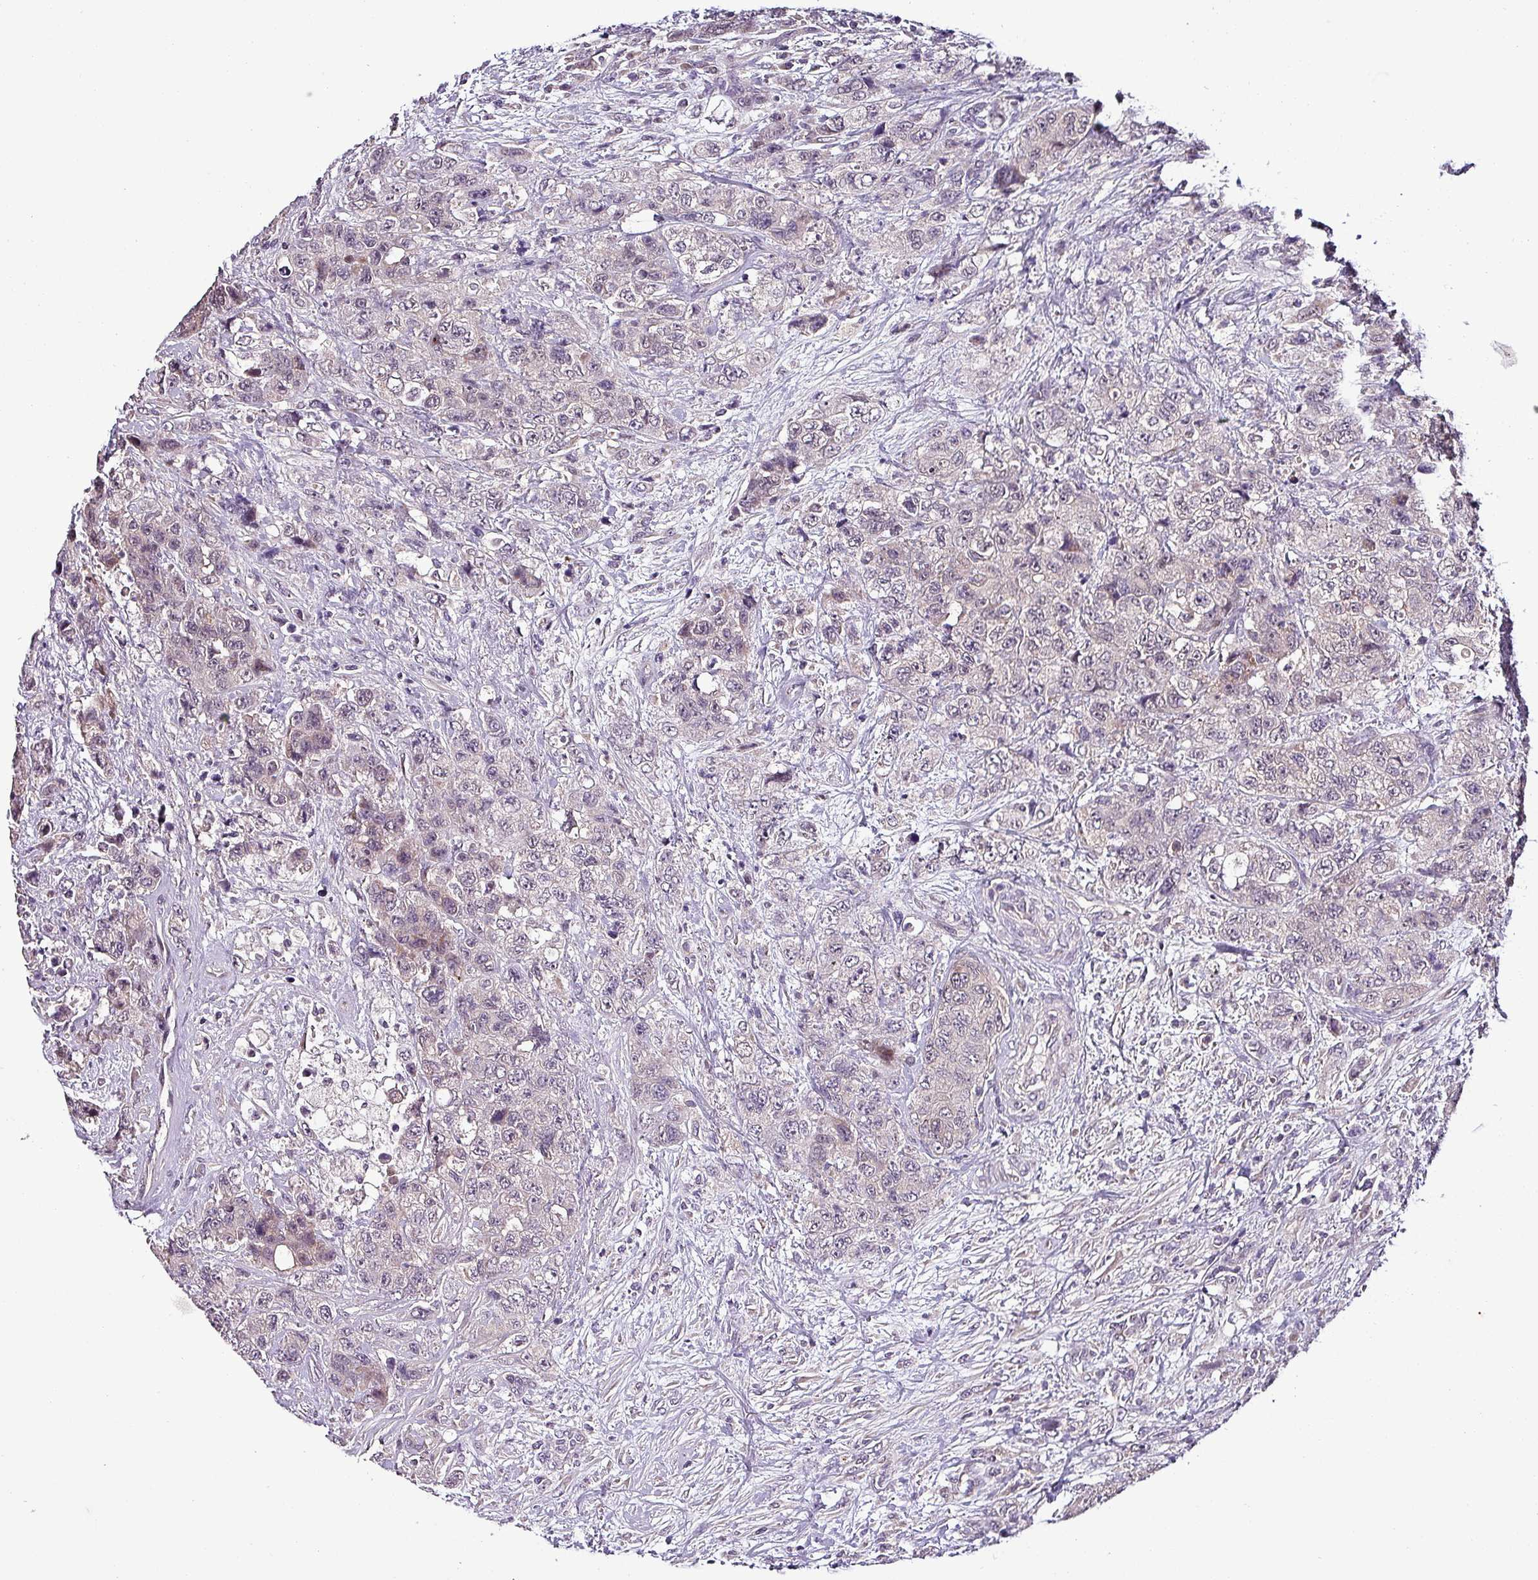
{"staining": {"intensity": "negative", "quantity": "none", "location": "none"}, "tissue": "urothelial cancer", "cell_type": "Tumor cells", "image_type": "cancer", "snomed": [{"axis": "morphology", "description": "Urothelial carcinoma, High grade"}, {"axis": "topography", "description": "Urinary bladder"}], "caption": "High-grade urothelial carcinoma was stained to show a protein in brown. There is no significant staining in tumor cells.", "gene": "GRAPL", "patient": {"sex": "female", "age": 78}}